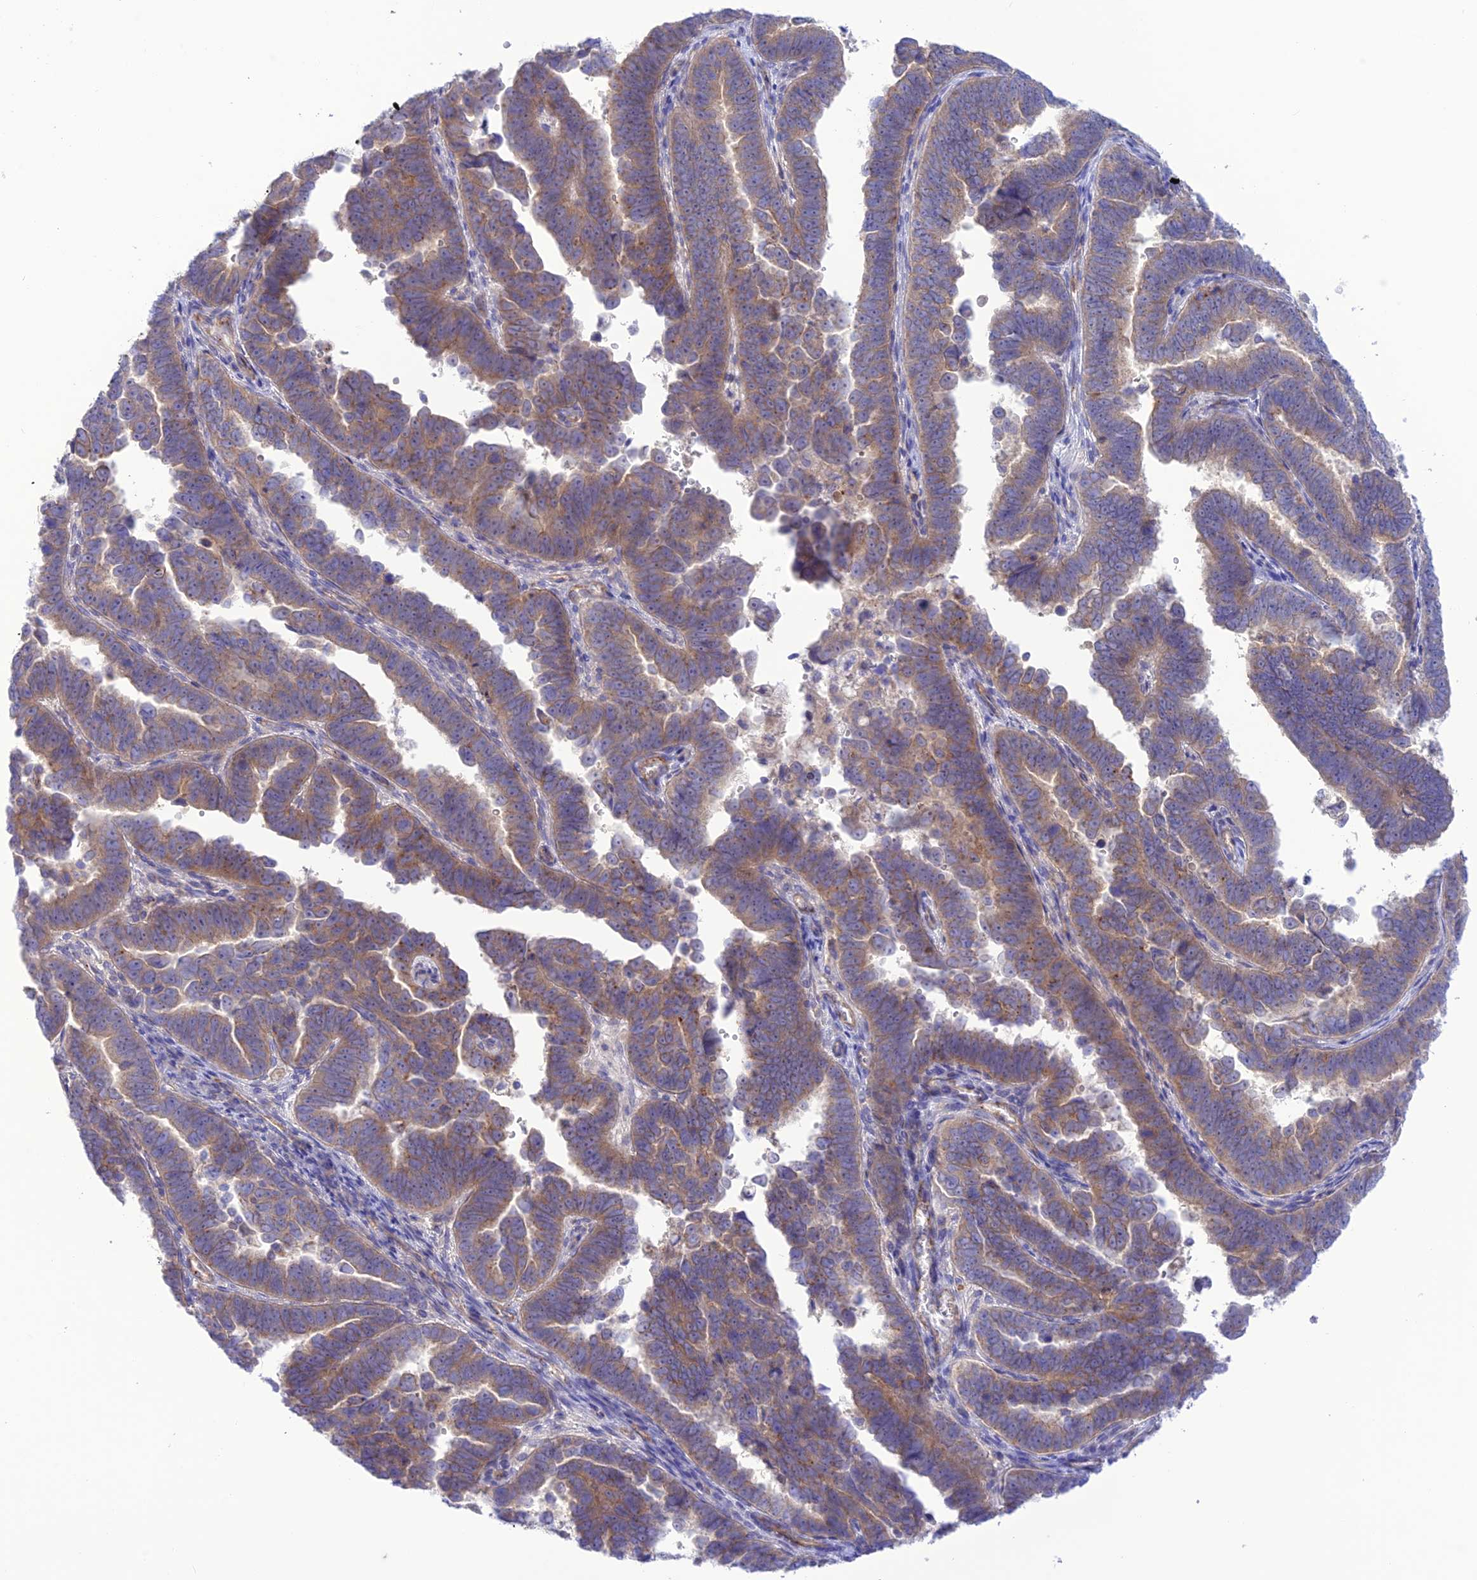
{"staining": {"intensity": "moderate", "quantity": ">75%", "location": "cytoplasmic/membranous"}, "tissue": "endometrial cancer", "cell_type": "Tumor cells", "image_type": "cancer", "snomed": [{"axis": "morphology", "description": "Adenocarcinoma, NOS"}, {"axis": "topography", "description": "Endometrium"}], "caption": "A brown stain shows moderate cytoplasmic/membranous staining of a protein in human endometrial cancer tumor cells. The staining was performed using DAB (3,3'-diaminobenzidine) to visualize the protein expression in brown, while the nuclei were stained in blue with hematoxylin (Magnification: 20x).", "gene": "CHSY3", "patient": {"sex": "female", "age": 75}}